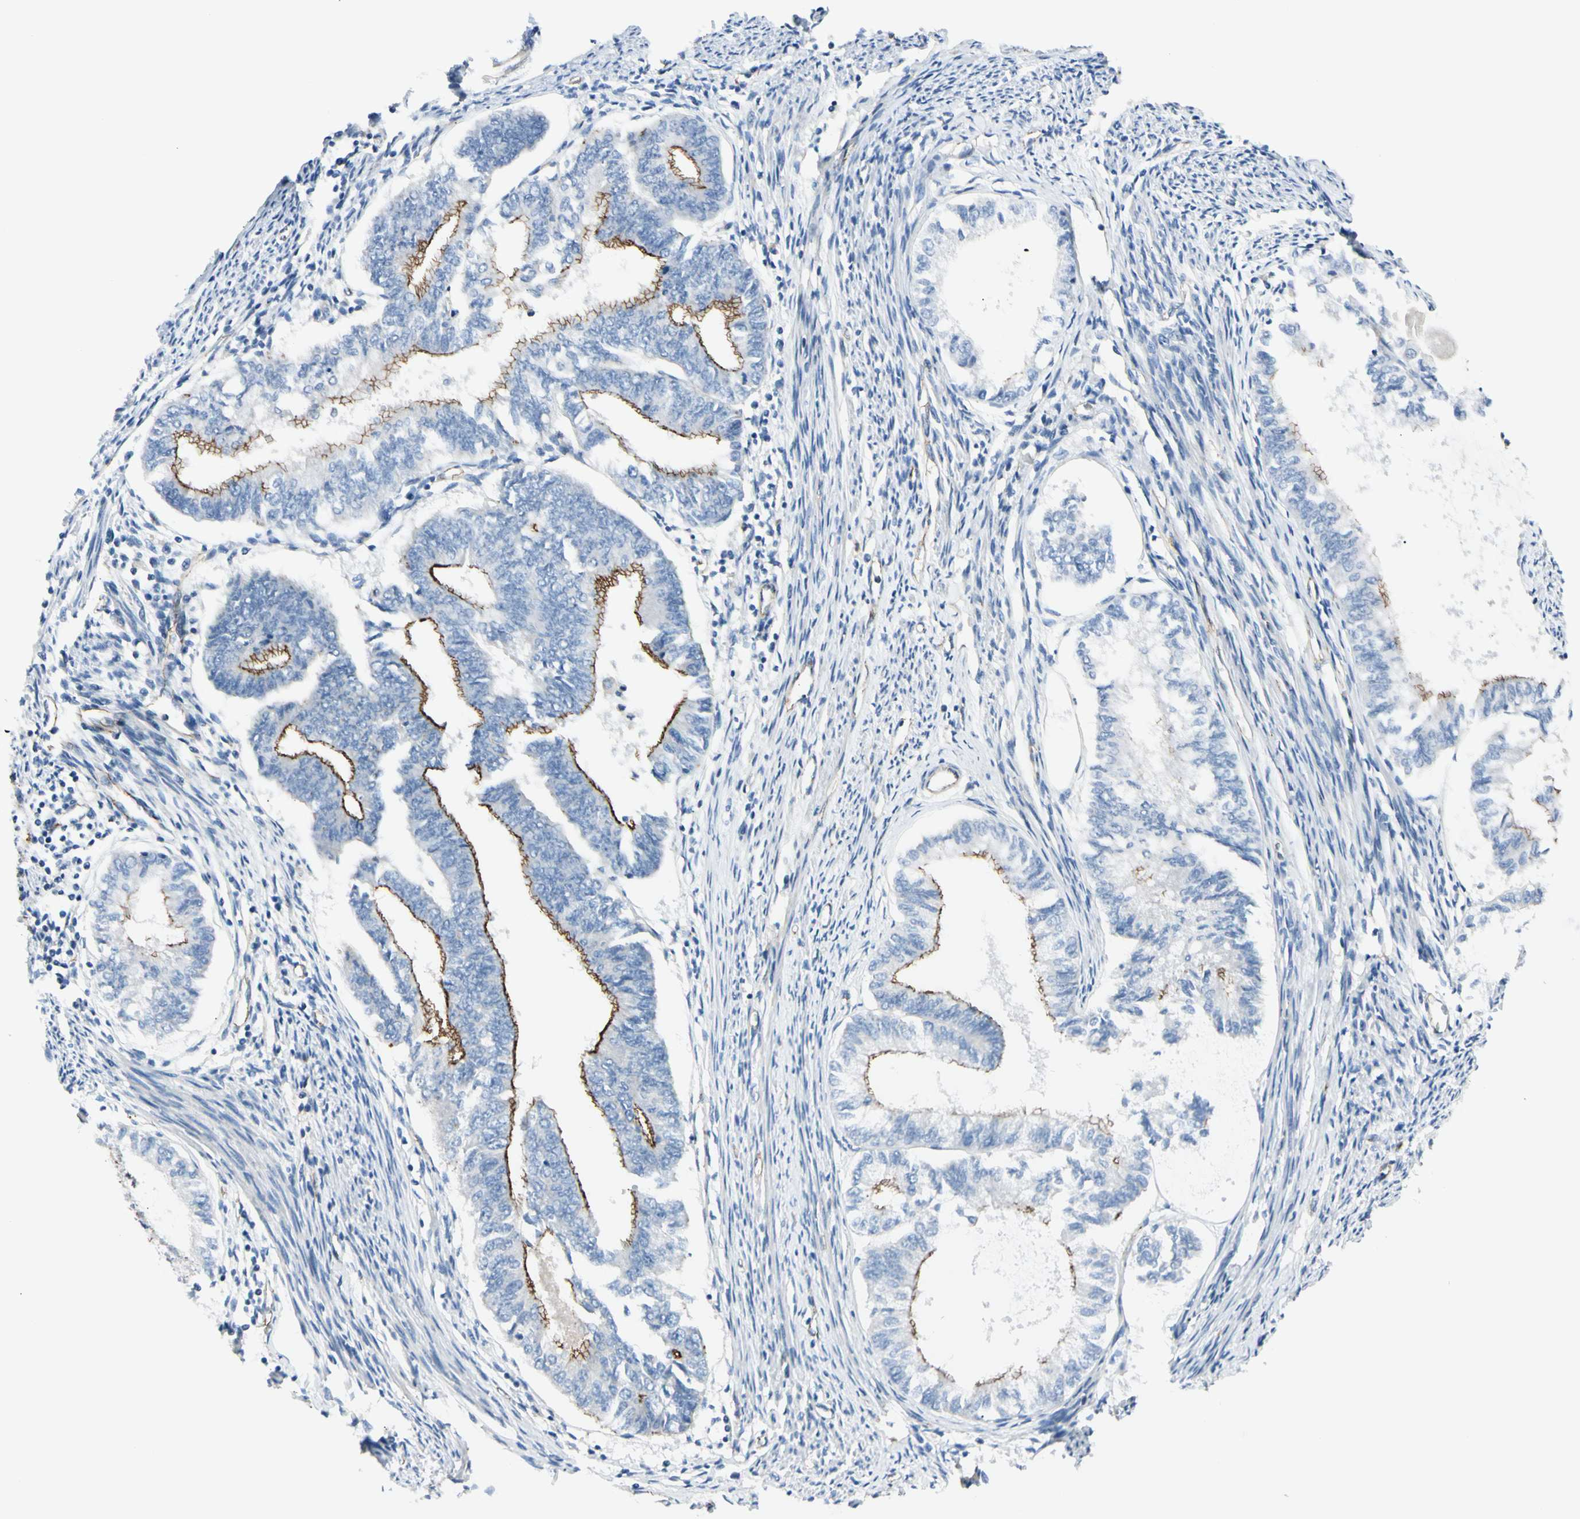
{"staining": {"intensity": "moderate", "quantity": "<25%", "location": "cytoplasmic/membranous"}, "tissue": "endometrial cancer", "cell_type": "Tumor cells", "image_type": "cancer", "snomed": [{"axis": "morphology", "description": "Adenocarcinoma, NOS"}, {"axis": "topography", "description": "Endometrium"}], "caption": "Endometrial adenocarcinoma stained with DAB (3,3'-diaminobenzidine) immunohistochemistry (IHC) reveals low levels of moderate cytoplasmic/membranous expression in approximately <25% of tumor cells.", "gene": "TJP1", "patient": {"sex": "female", "age": 86}}